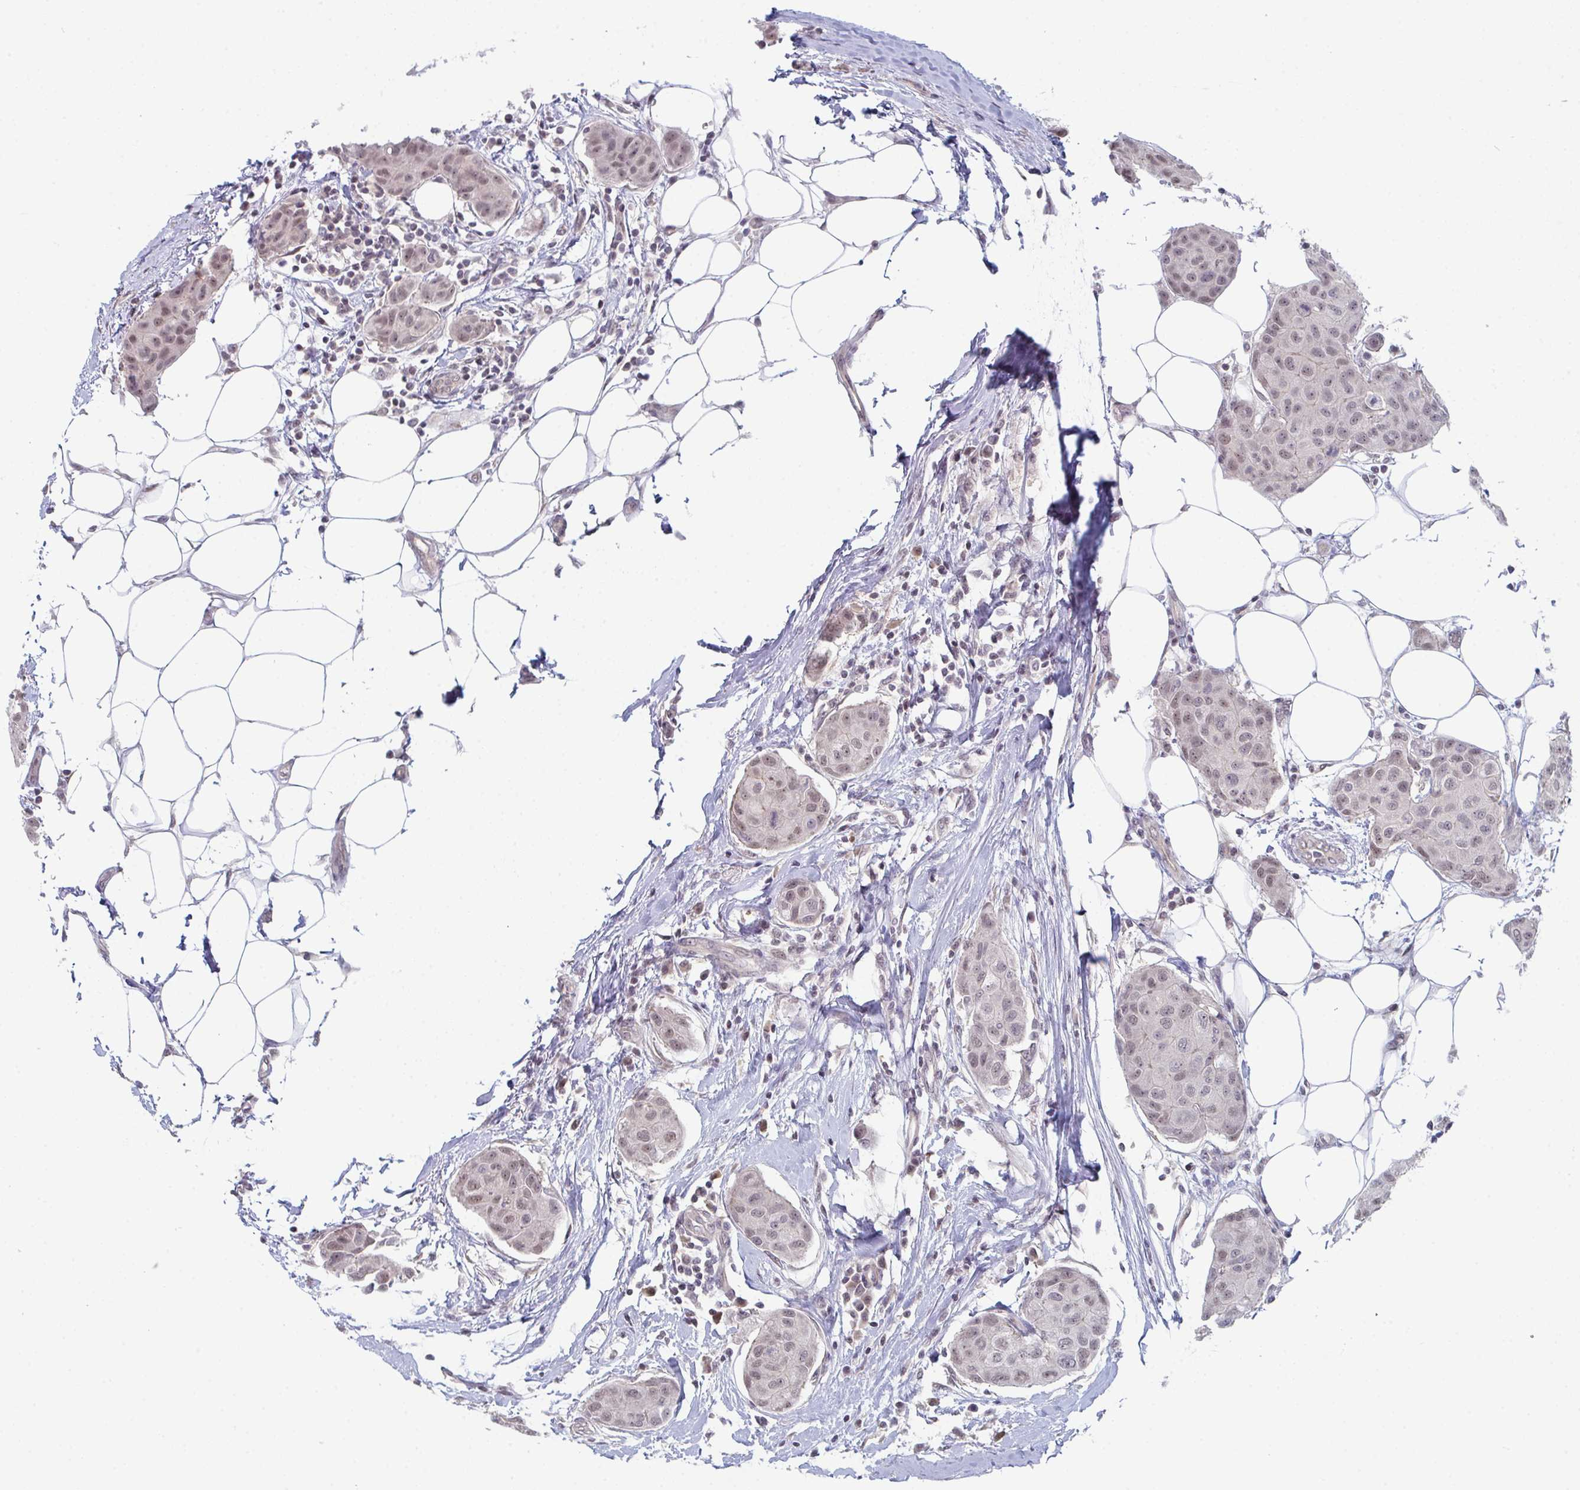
{"staining": {"intensity": "weak", "quantity": "25%-75%", "location": "nuclear"}, "tissue": "breast cancer", "cell_type": "Tumor cells", "image_type": "cancer", "snomed": [{"axis": "morphology", "description": "Duct carcinoma"}, {"axis": "topography", "description": "Breast"}, {"axis": "topography", "description": "Lymph node"}], "caption": "This is a micrograph of IHC staining of breast invasive ductal carcinoma, which shows weak staining in the nuclear of tumor cells.", "gene": "ZNF214", "patient": {"sex": "female", "age": 80}}